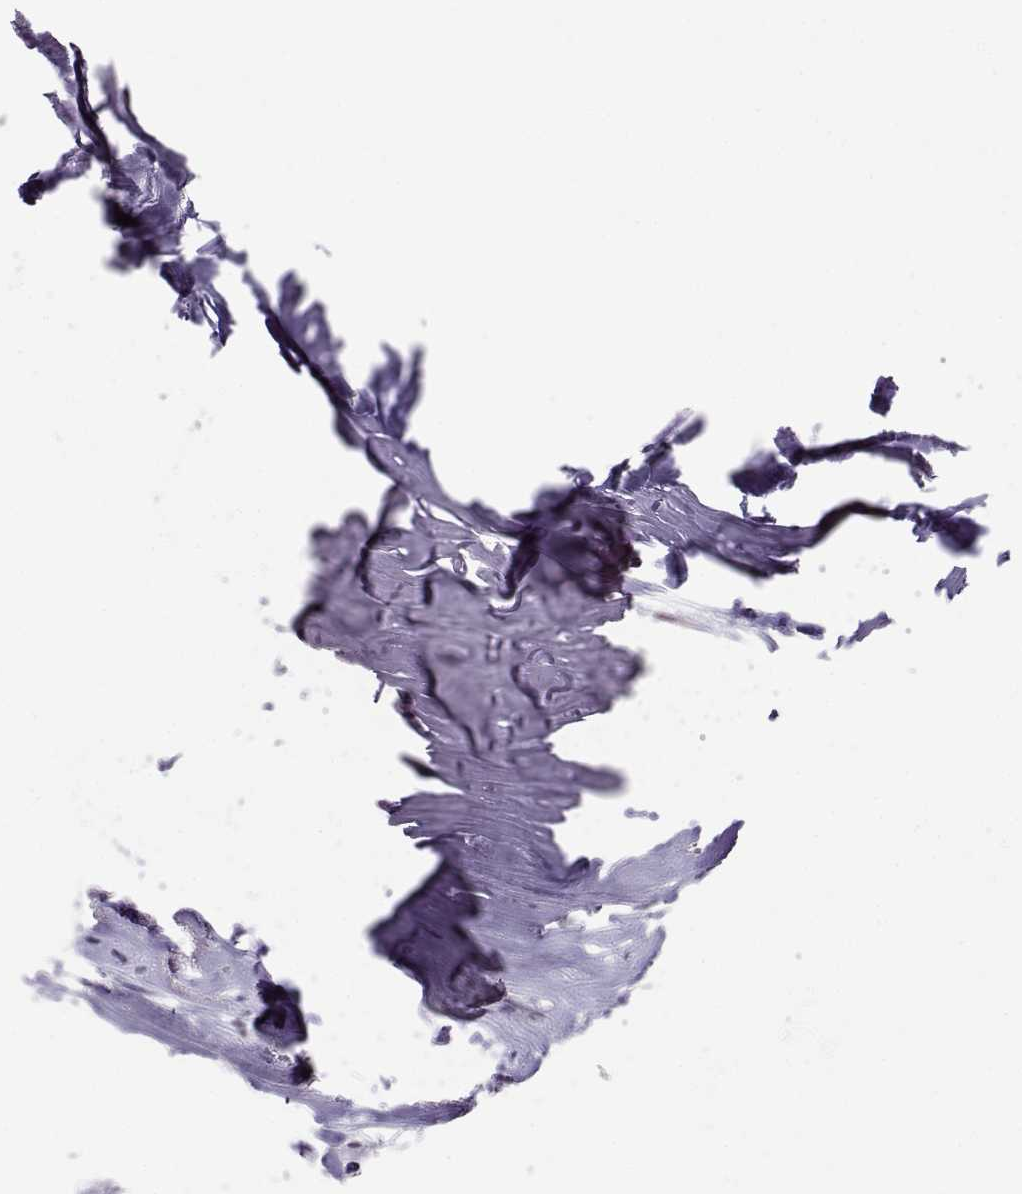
{"staining": {"intensity": "negative", "quantity": "none", "location": "none"}, "tissue": "thyroid cancer", "cell_type": "Tumor cells", "image_type": "cancer", "snomed": [{"axis": "morphology", "description": "Follicular adenoma carcinoma, NOS"}, {"axis": "topography", "description": "Thyroid gland"}], "caption": "This is an IHC histopathology image of human follicular adenoma carcinoma (thyroid). There is no positivity in tumor cells.", "gene": "CARTPT", "patient": {"sex": "male", "age": 75}}